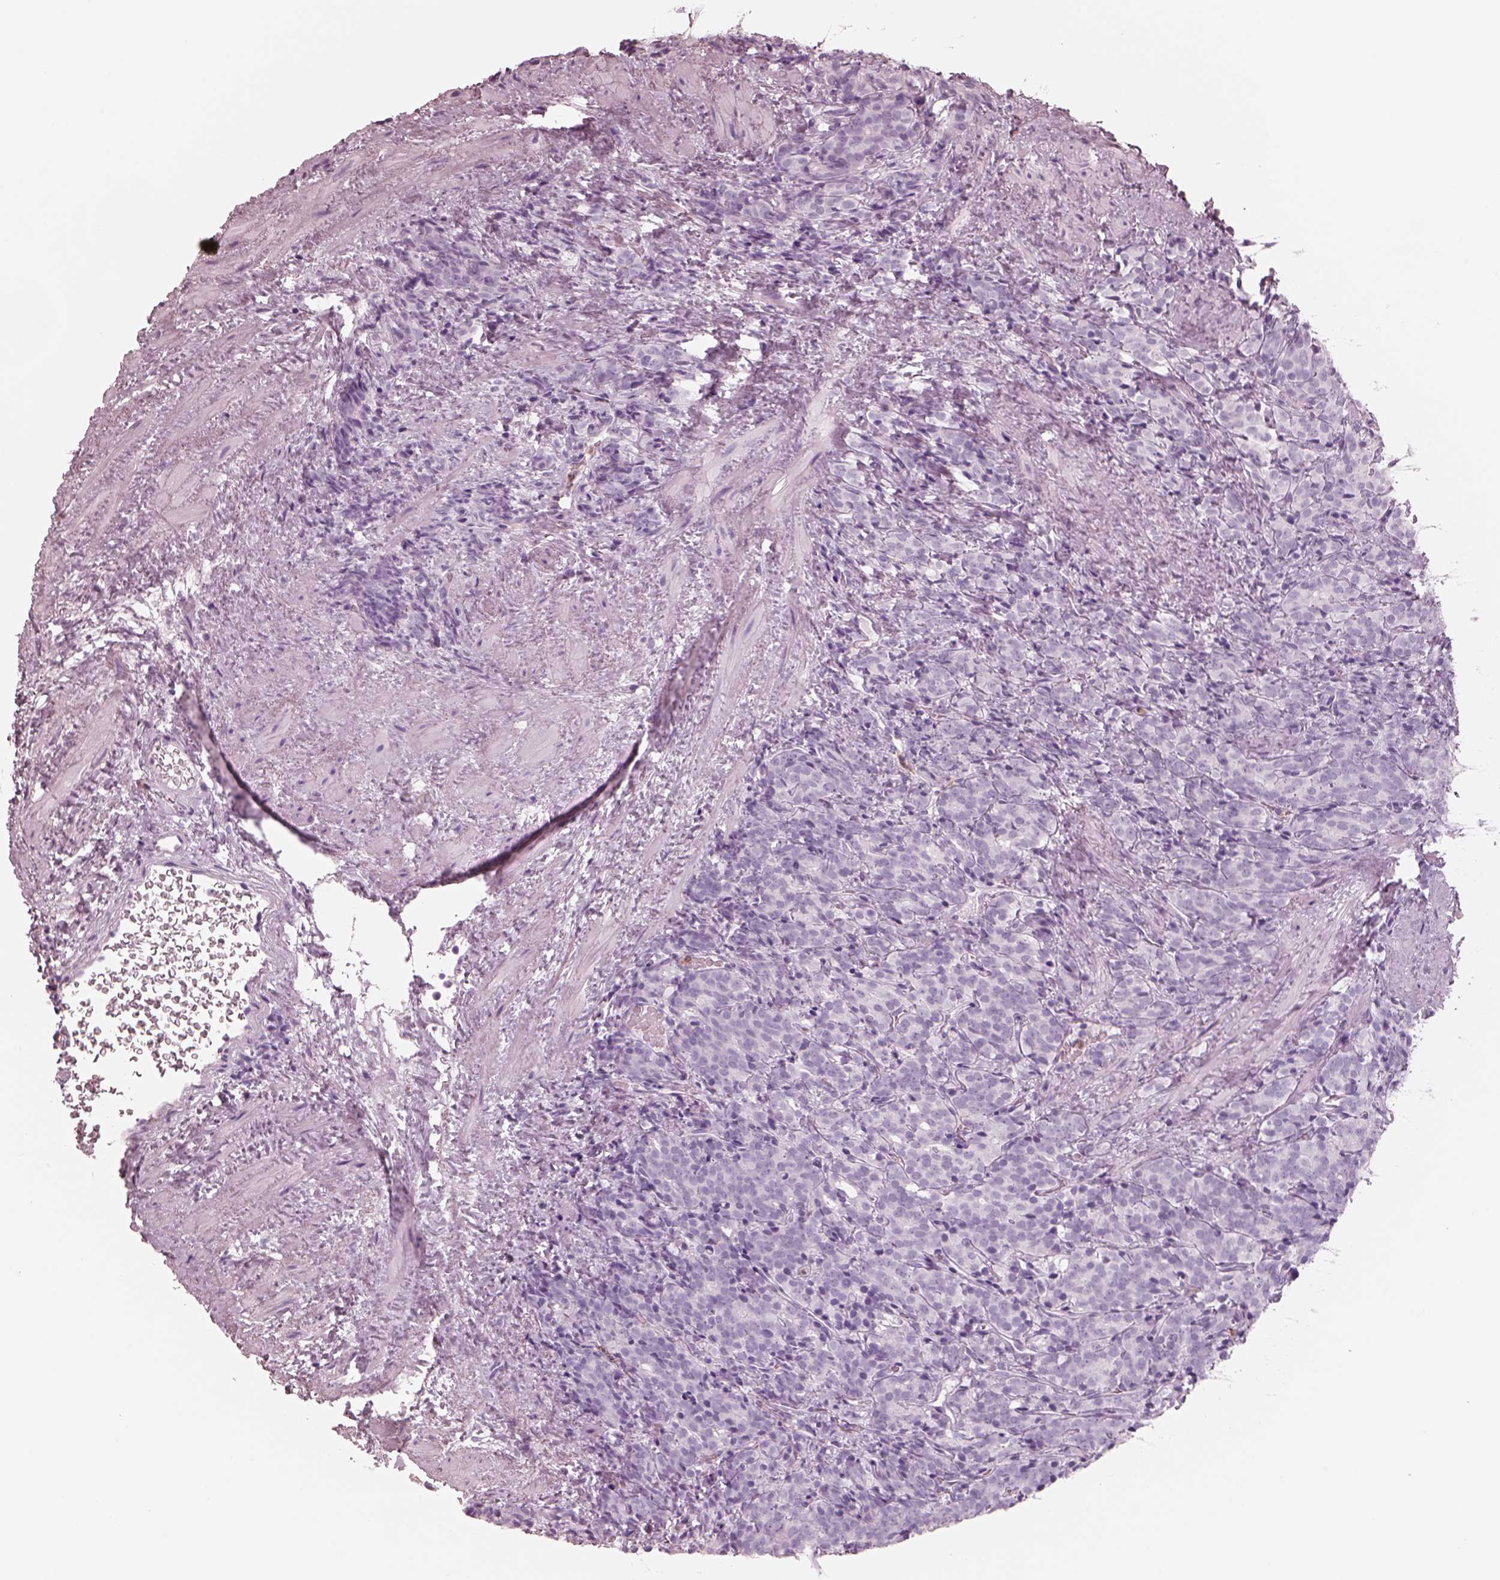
{"staining": {"intensity": "negative", "quantity": "none", "location": "none"}, "tissue": "prostate cancer", "cell_type": "Tumor cells", "image_type": "cancer", "snomed": [{"axis": "morphology", "description": "Adenocarcinoma, High grade"}, {"axis": "topography", "description": "Prostate"}], "caption": "This is an IHC histopathology image of prostate cancer (high-grade adenocarcinoma). There is no expression in tumor cells.", "gene": "ELANE", "patient": {"sex": "male", "age": 84}}